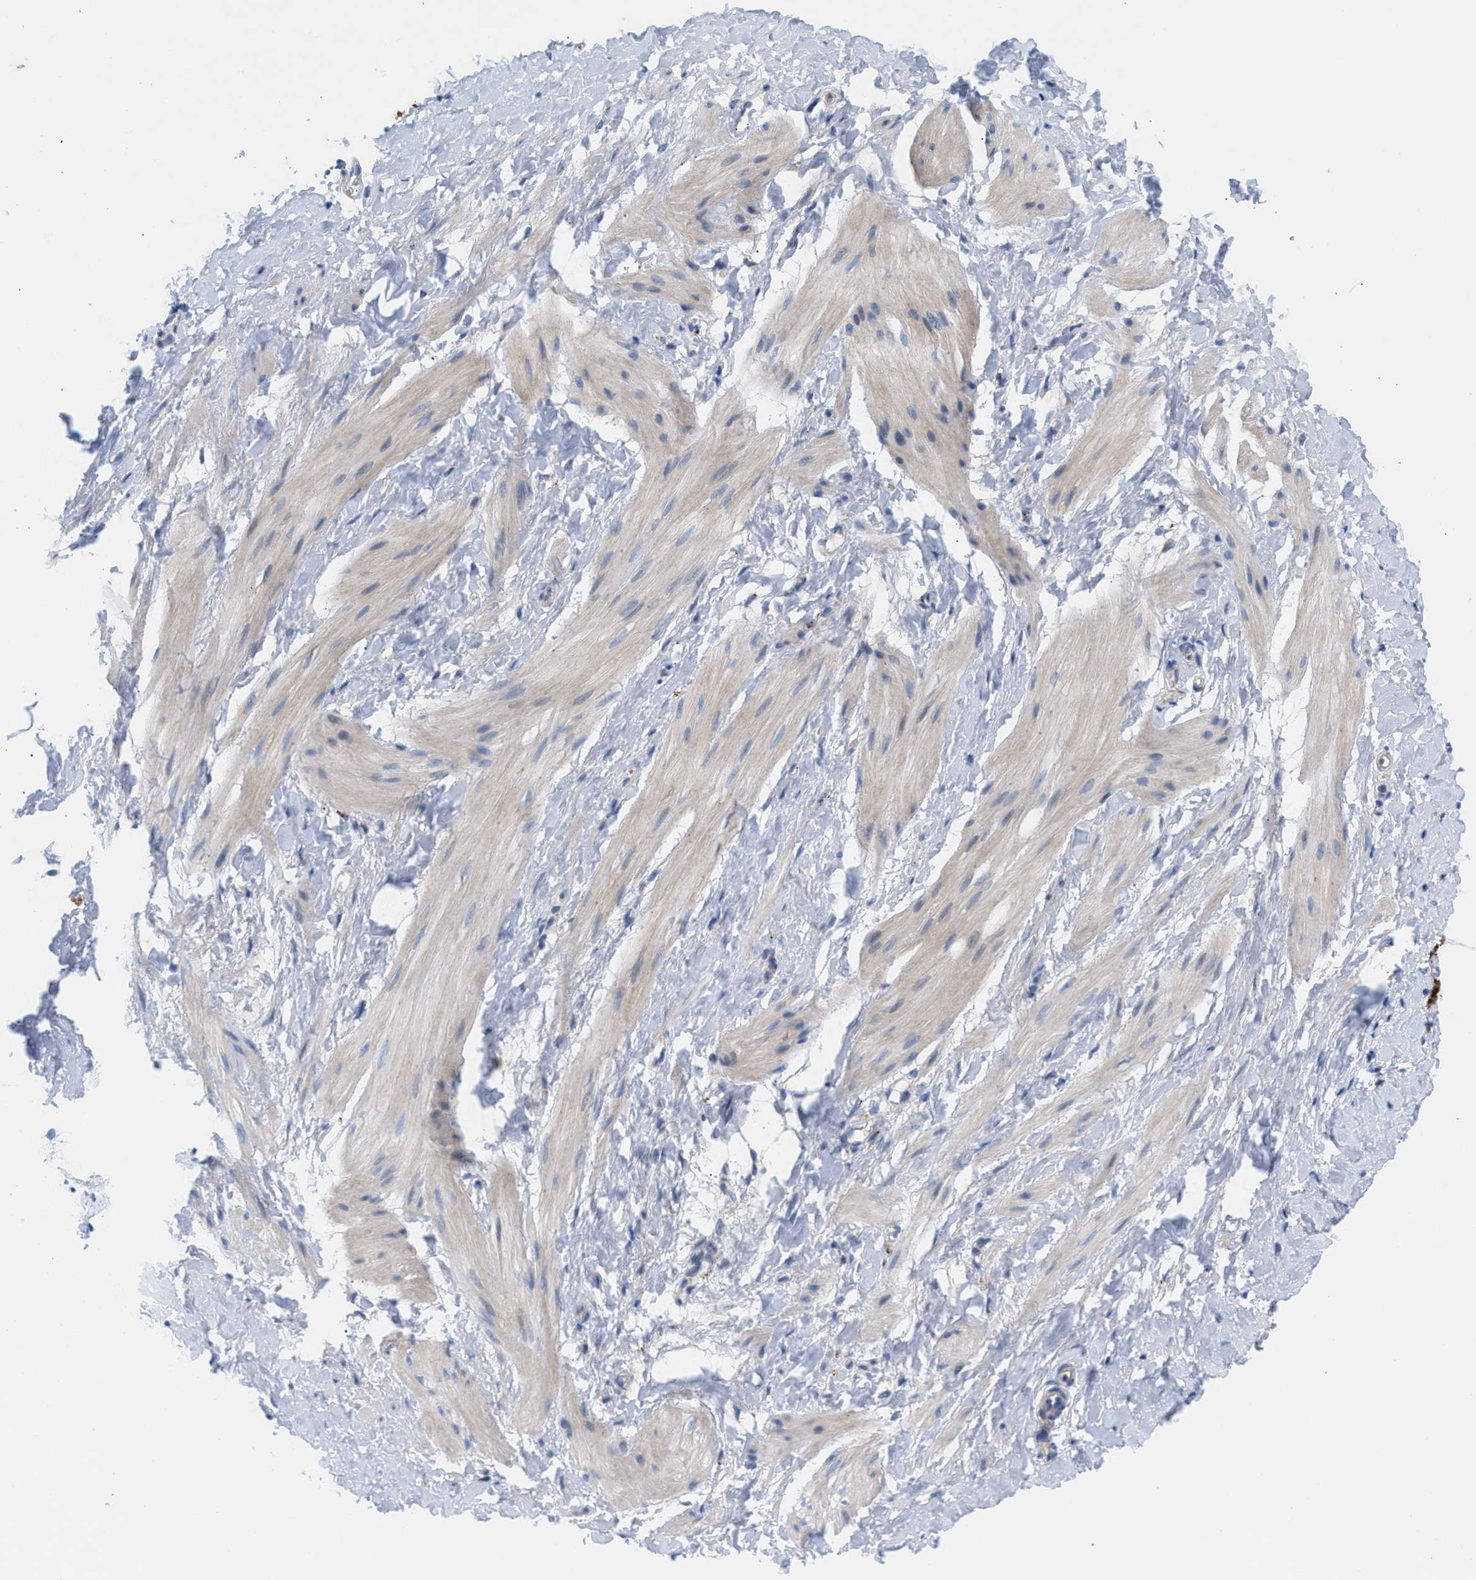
{"staining": {"intensity": "negative", "quantity": "none", "location": "none"}, "tissue": "smooth muscle", "cell_type": "Smooth muscle cells", "image_type": "normal", "snomed": [{"axis": "morphology", "description": "Normal tissue, NOS"}, {"axis": "topography", "description": "Smooth muscle"}], "caption": "Smooth muscle stained for a protein using immunohistochemistry exhibits no staining smooth muscle cells.", "gene": "MBTD1", "patient": {"sex": "male", "age": 16}}